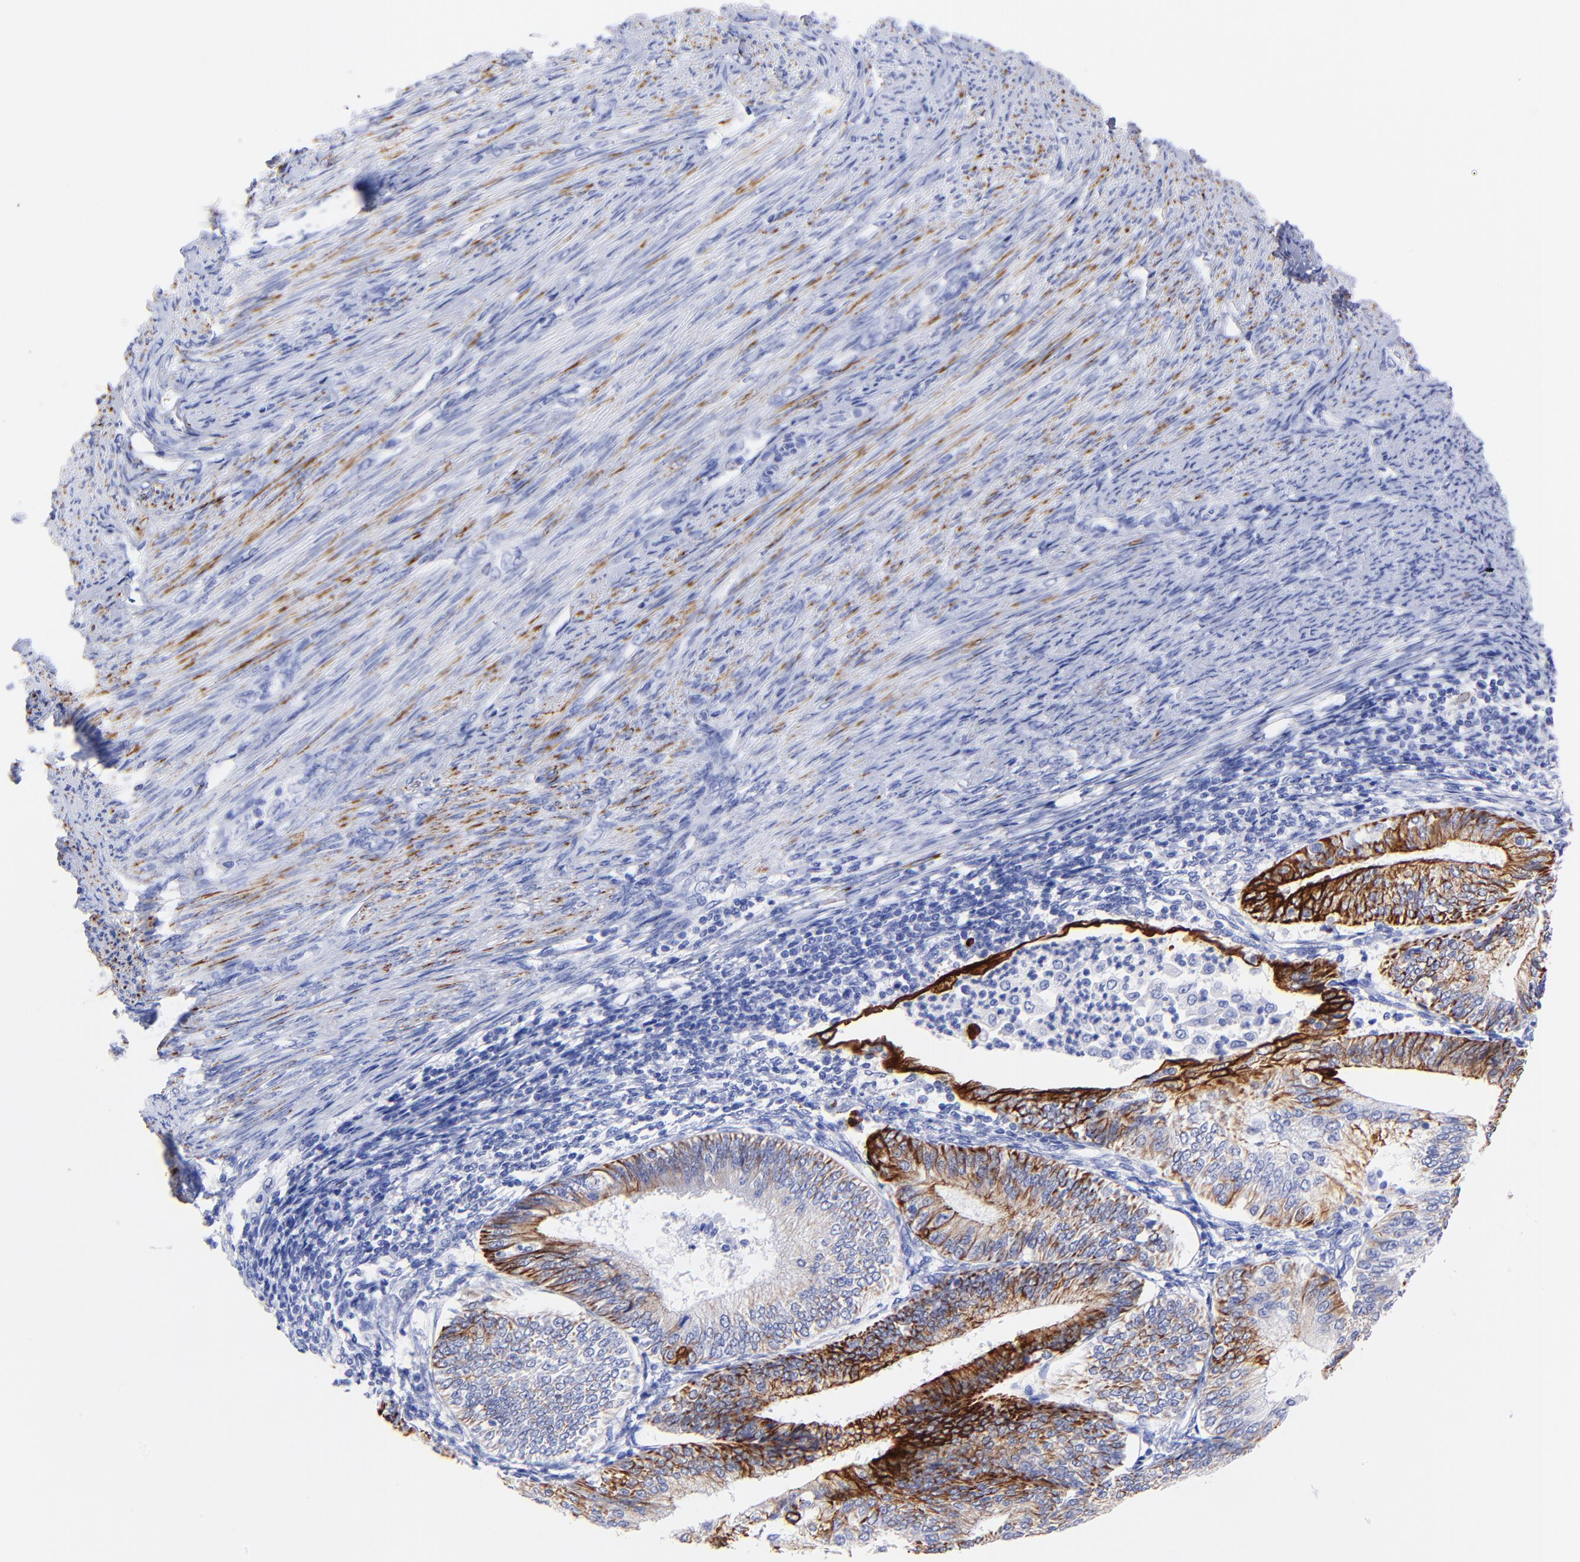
{"staining": {"intensity": "strong", "quantity": "25%-75%", "location": "cytoplasmic/membranous"}, "tissue": "endometrial cancer", "cell_type": "Tumor cells", "image_type": "cancer", "snomed": [{"axis": "morphology", "description": "Adenocarcinoma, NOS"}, {"axis": "topography", "description": "Endometrium"}], "caption": "Protein expression analysis of human endometrial adenocarcinoma reveals strong cytoplasmic/membranous positivity in approximately 25%-75% of tumor cells.", "gene": "KRT19", "patient": {"sex": "female", "age": 55}}